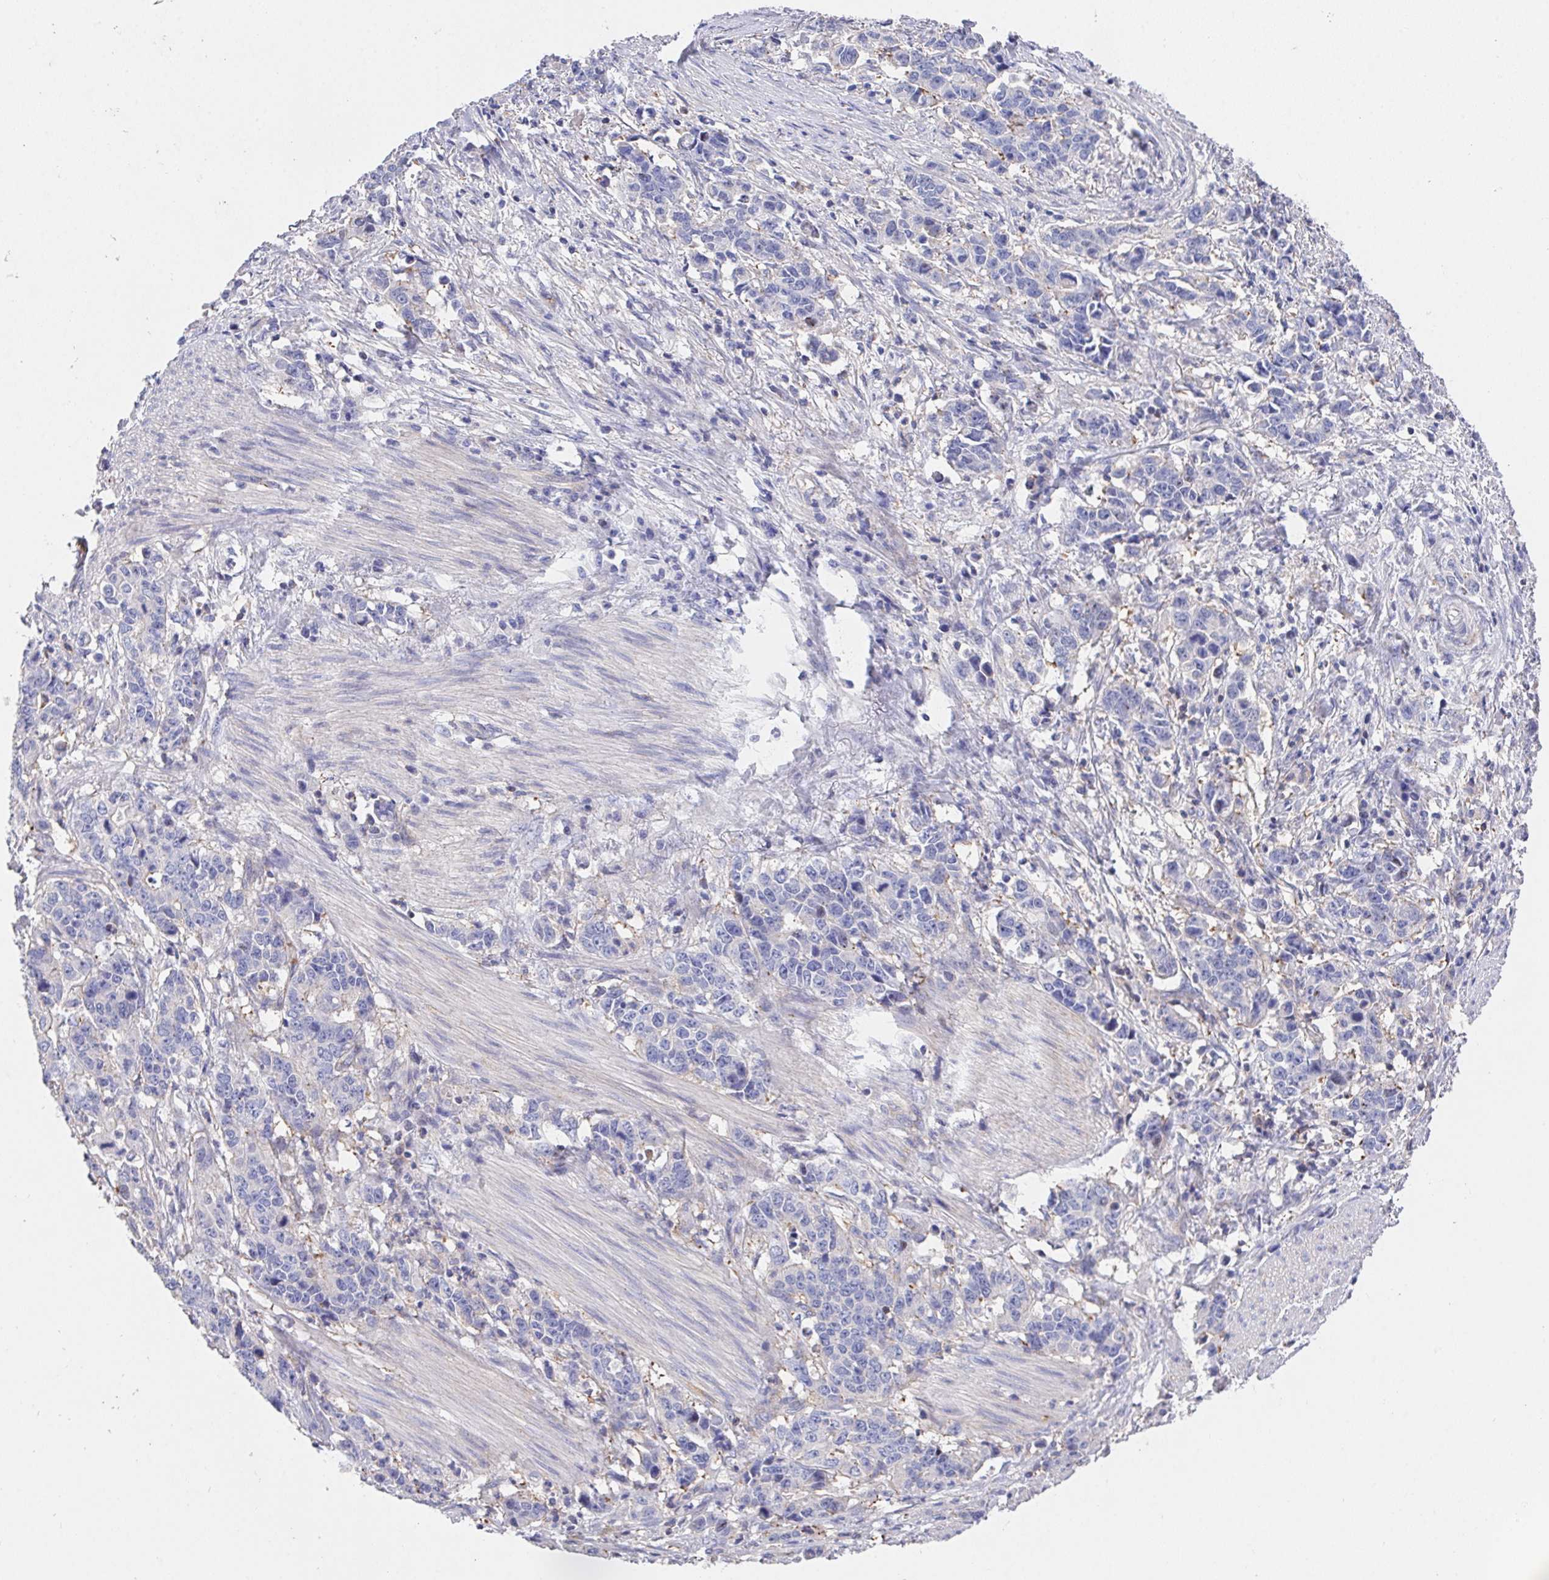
{"staining": {"intensity": "negative", "quantity": "none", "location": "none"}, "tissue": "stomach cancer", "cell_type": "Tumor cells", "image_type": "cancer", "snomed": [{"axis": "morphology", "description": "Adenocarcinoma, NOS"}, {"axis": "topography", "description": "Stomach, upper"}], "caption": "DAB (3,3'-diaminobenzidine) immunohistochemical staining of human stomach cancer (adenocarcinoma) reveals no significant staining in tumor cells.", "gene": "PRG3", "patient": {"sex": "male", "age": 69}}